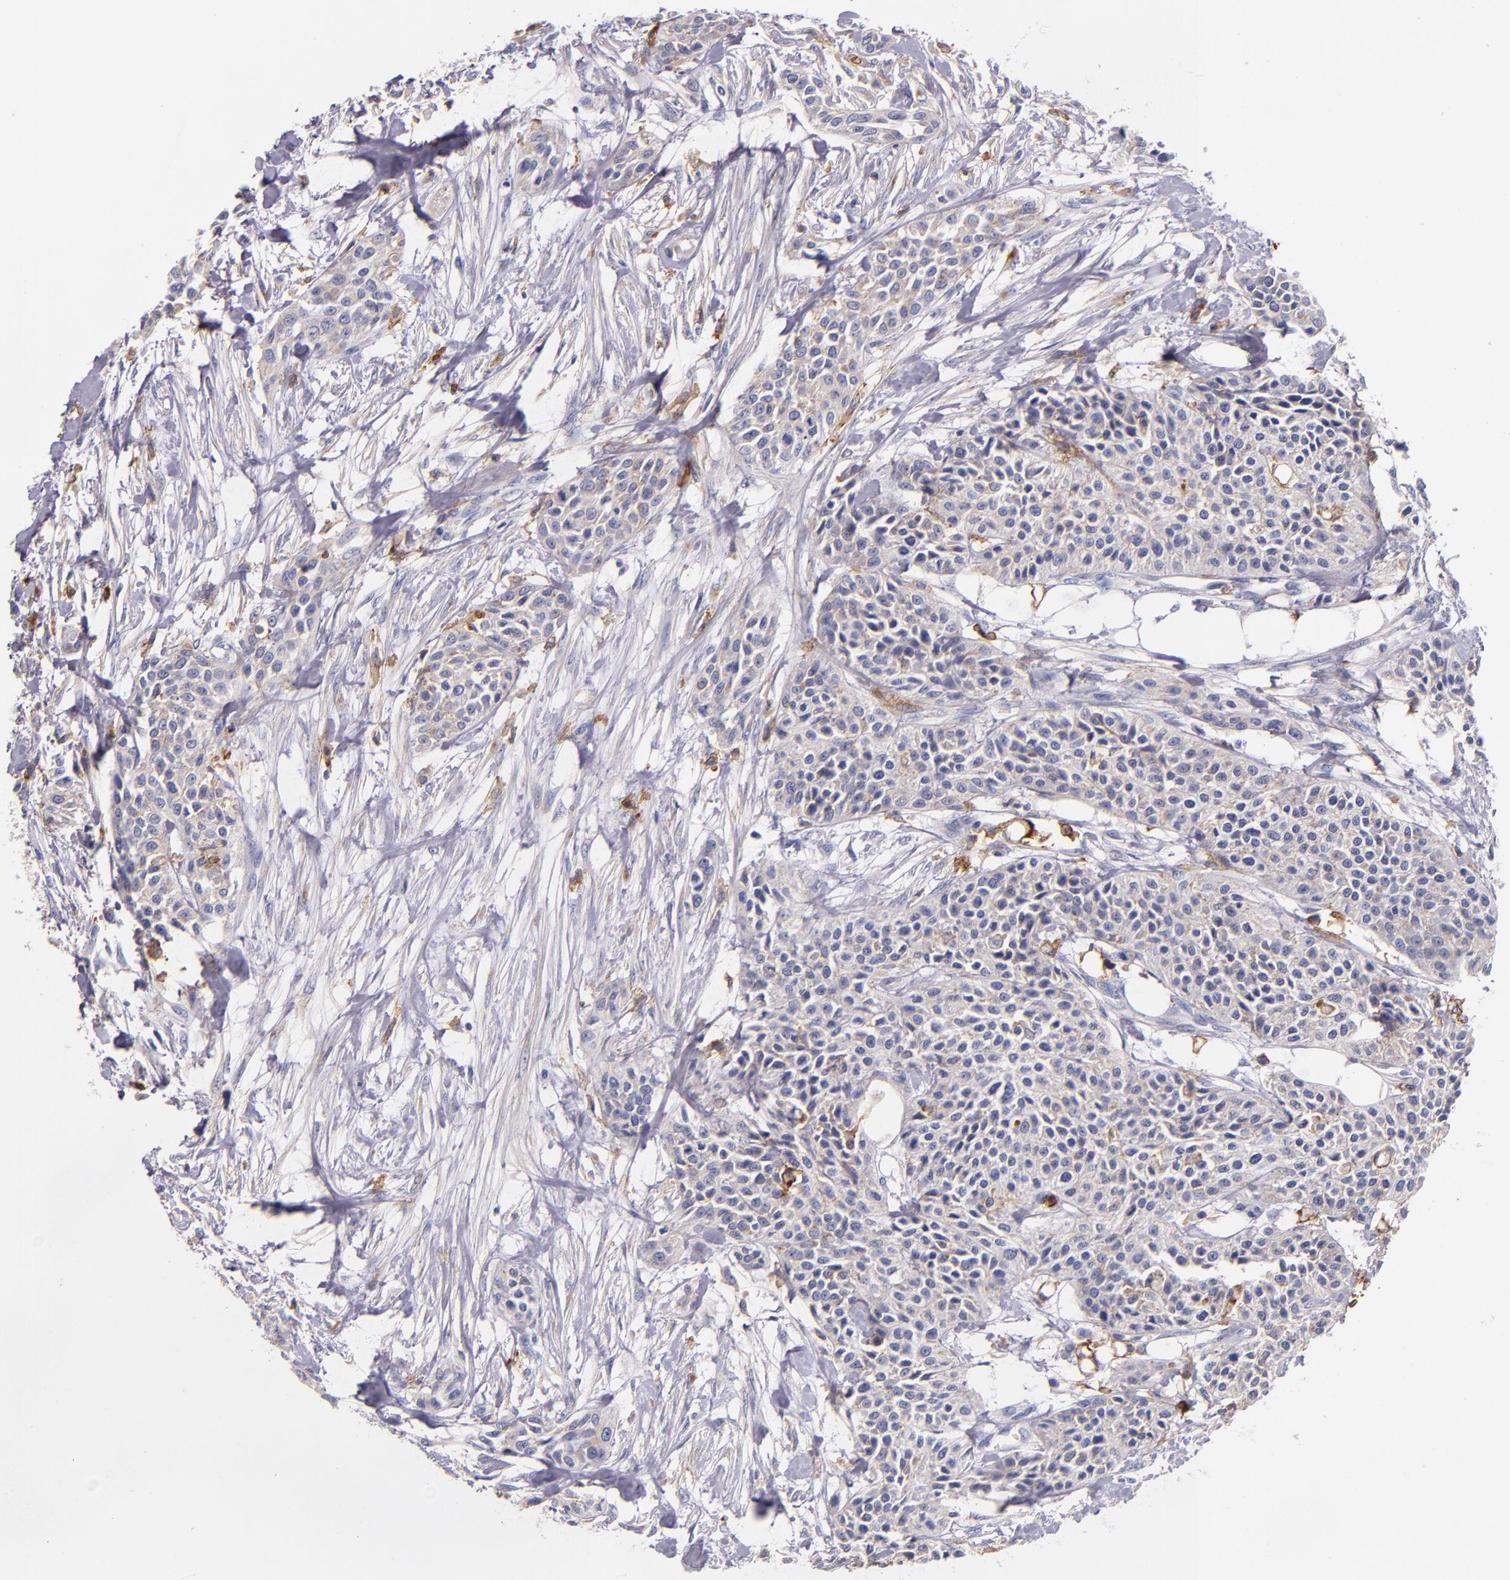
{"staining": {"intensity": "negative", "quantity": "none", "location": "none"}, "tissue": "urothelial cancer", "cell_type": "Tumor cells", "image_type": "cancer", "snomed": [{"axis": "morphology", "description": "Urothelial carcinoma, High grade"}, {"axis": "topography", "description": "Urinary bladder"}], "caption": "This photomicrograph is of urothelial carcinoma (high-grade) stained with immunohistochemistry to label a protein in brown with the nuclei are counter-stained blue. There is no positivity in tumor cells.", "gene": "C5AR1", "patient": {"sex": "male", "age": 56}}